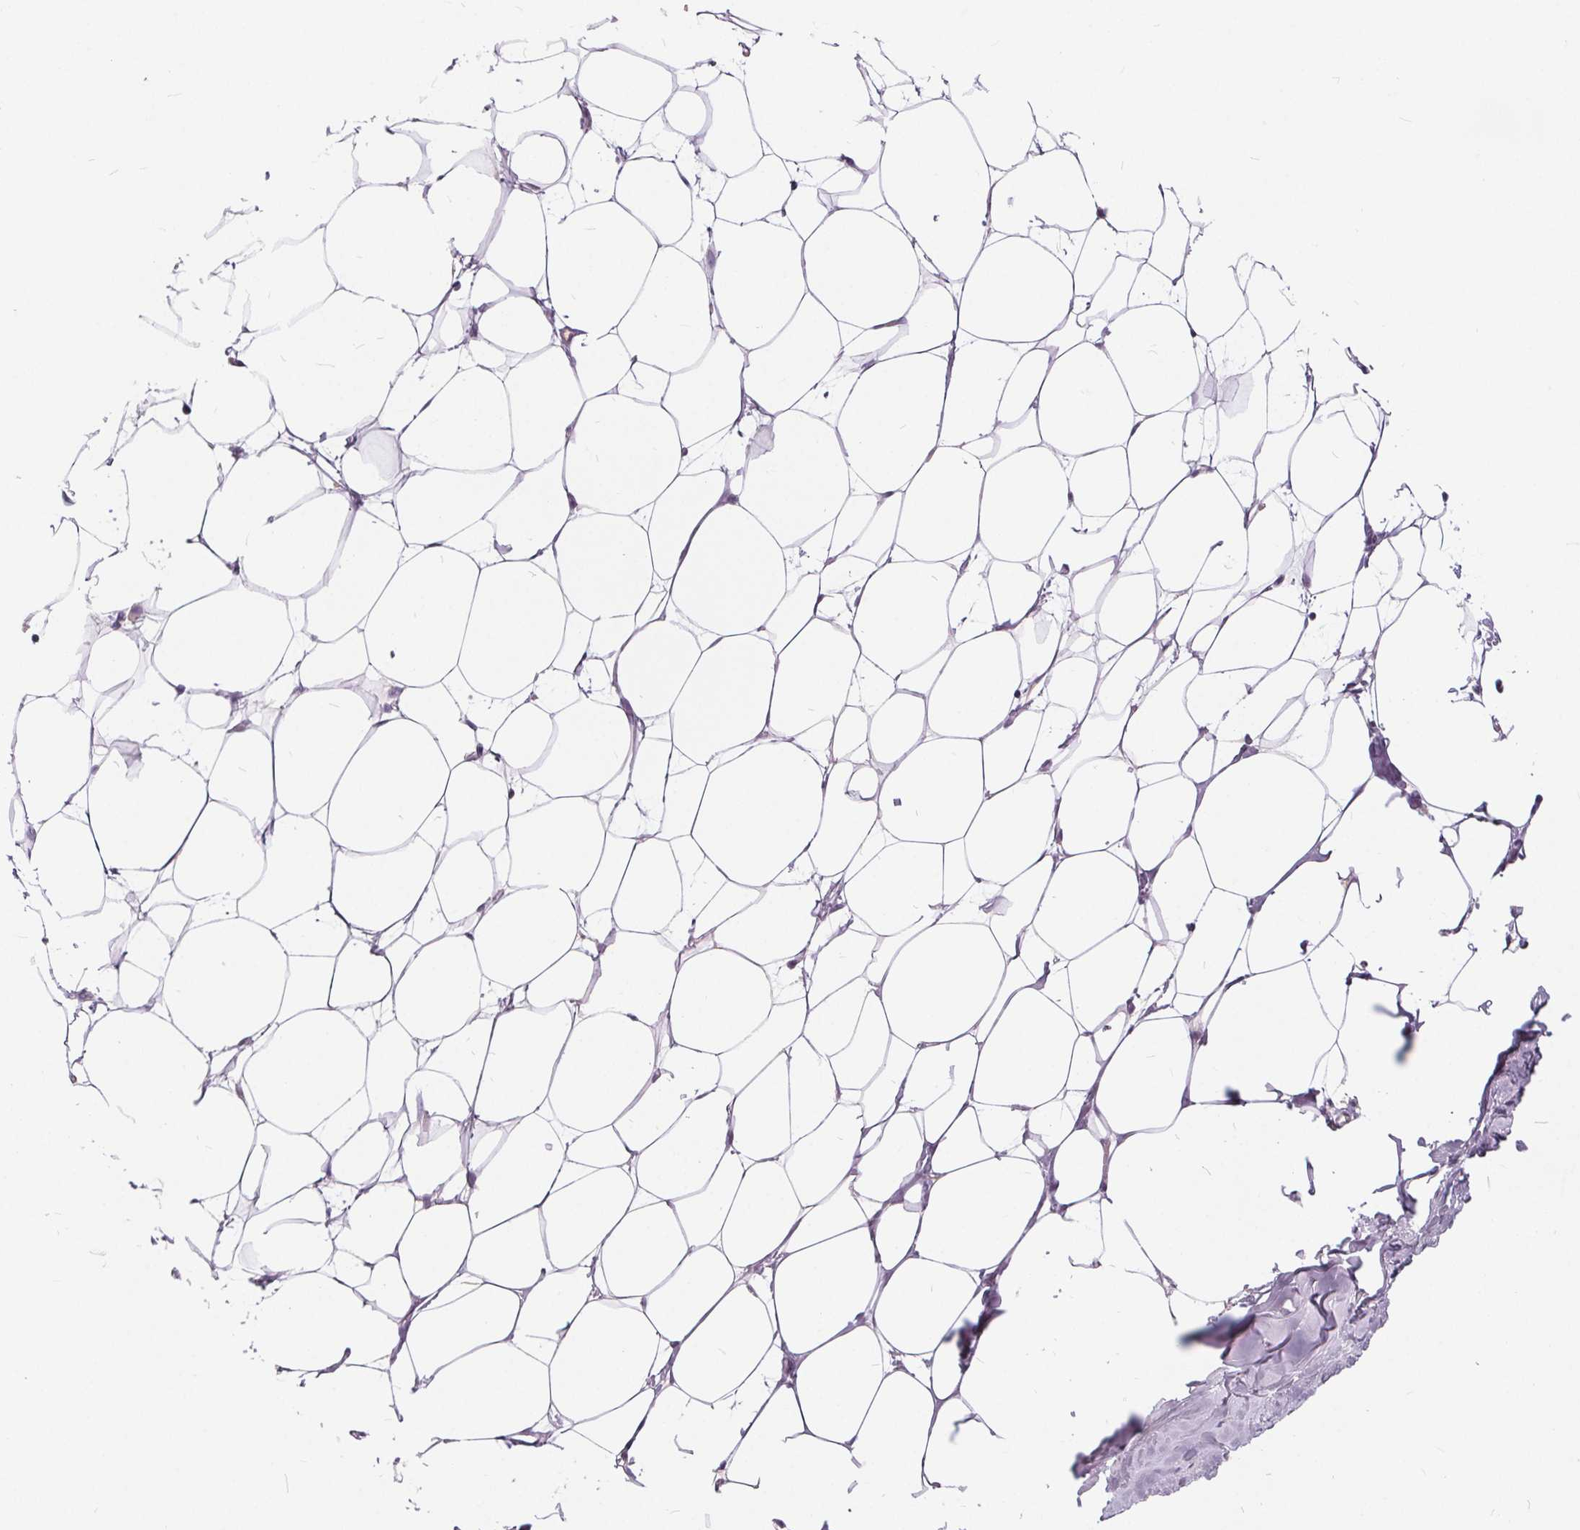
{"staining": {"intensity": "negative", "quantity": "none", "location": "none"}, "tissue": "breast", "cell_type": "Adipocytes", "image_type": "normal", "snomed": [{"axis": "morphology", "description": "Normal tissue, NOS"}, {"axis": "topography", "description": "Breast"}], "caption": "The image exhibits no staining of adipocytes in unremarkable breast.", "gene": "PLA2G2E", "patient": {"sex": "female", "age": 27}}